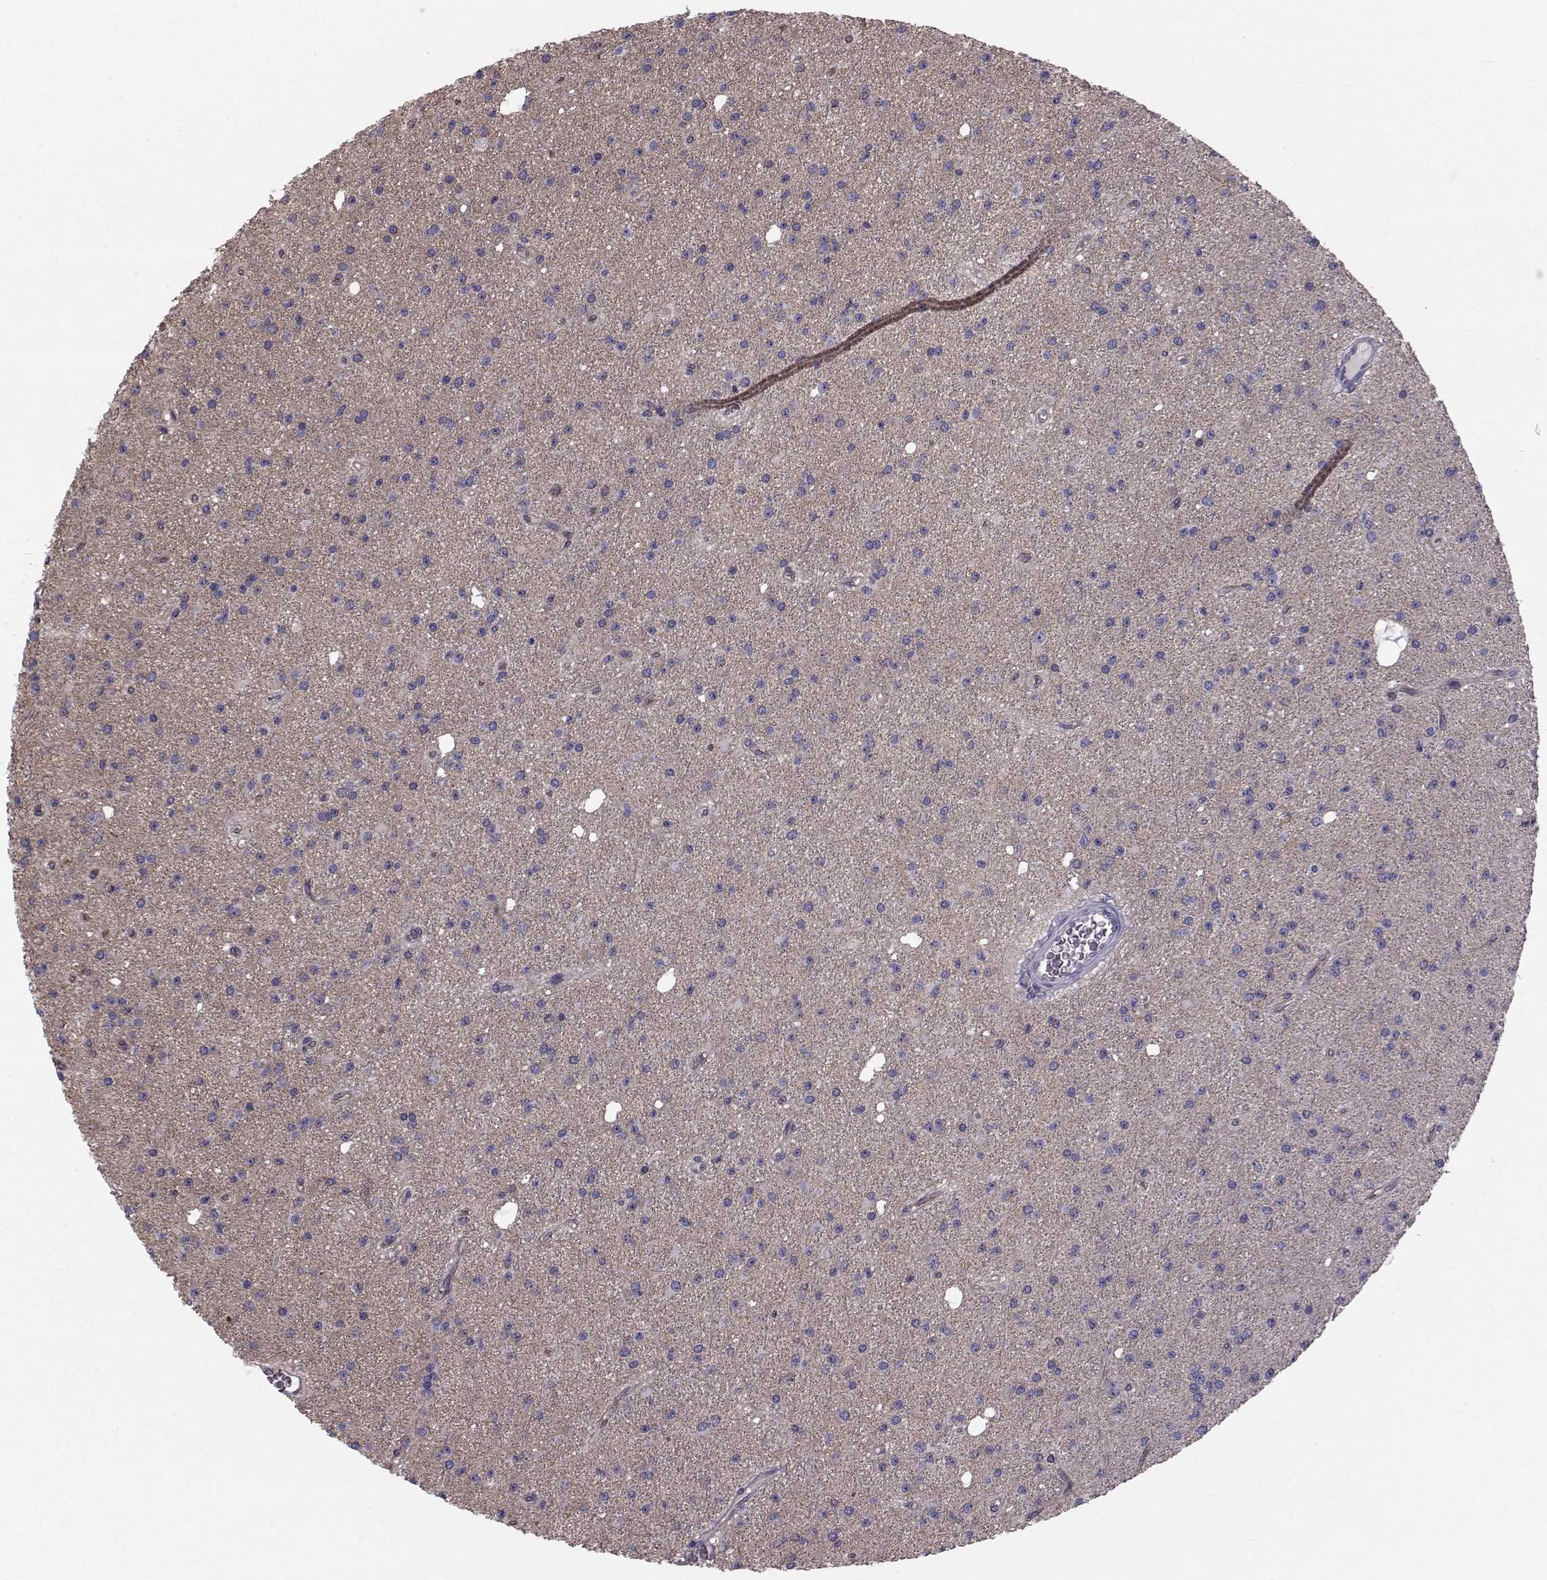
{"staining": {"intensity": "negative", "quantity": "none", "location": "none"}, "tissue": "glioma", "cell_type": "Tumor cells", "image_type": "cancer", "snomed": [{"axis": "morphology", "description": "Glioma, malignant, Low grade"}, {"axis": "topography", "description": "Brain"}], "caption": "Image shows no significant protein staining in tumor cells of malignant glioma (low-grade).", "gene": "QPCT", "patient": {"sex": "male", "age": 27}}